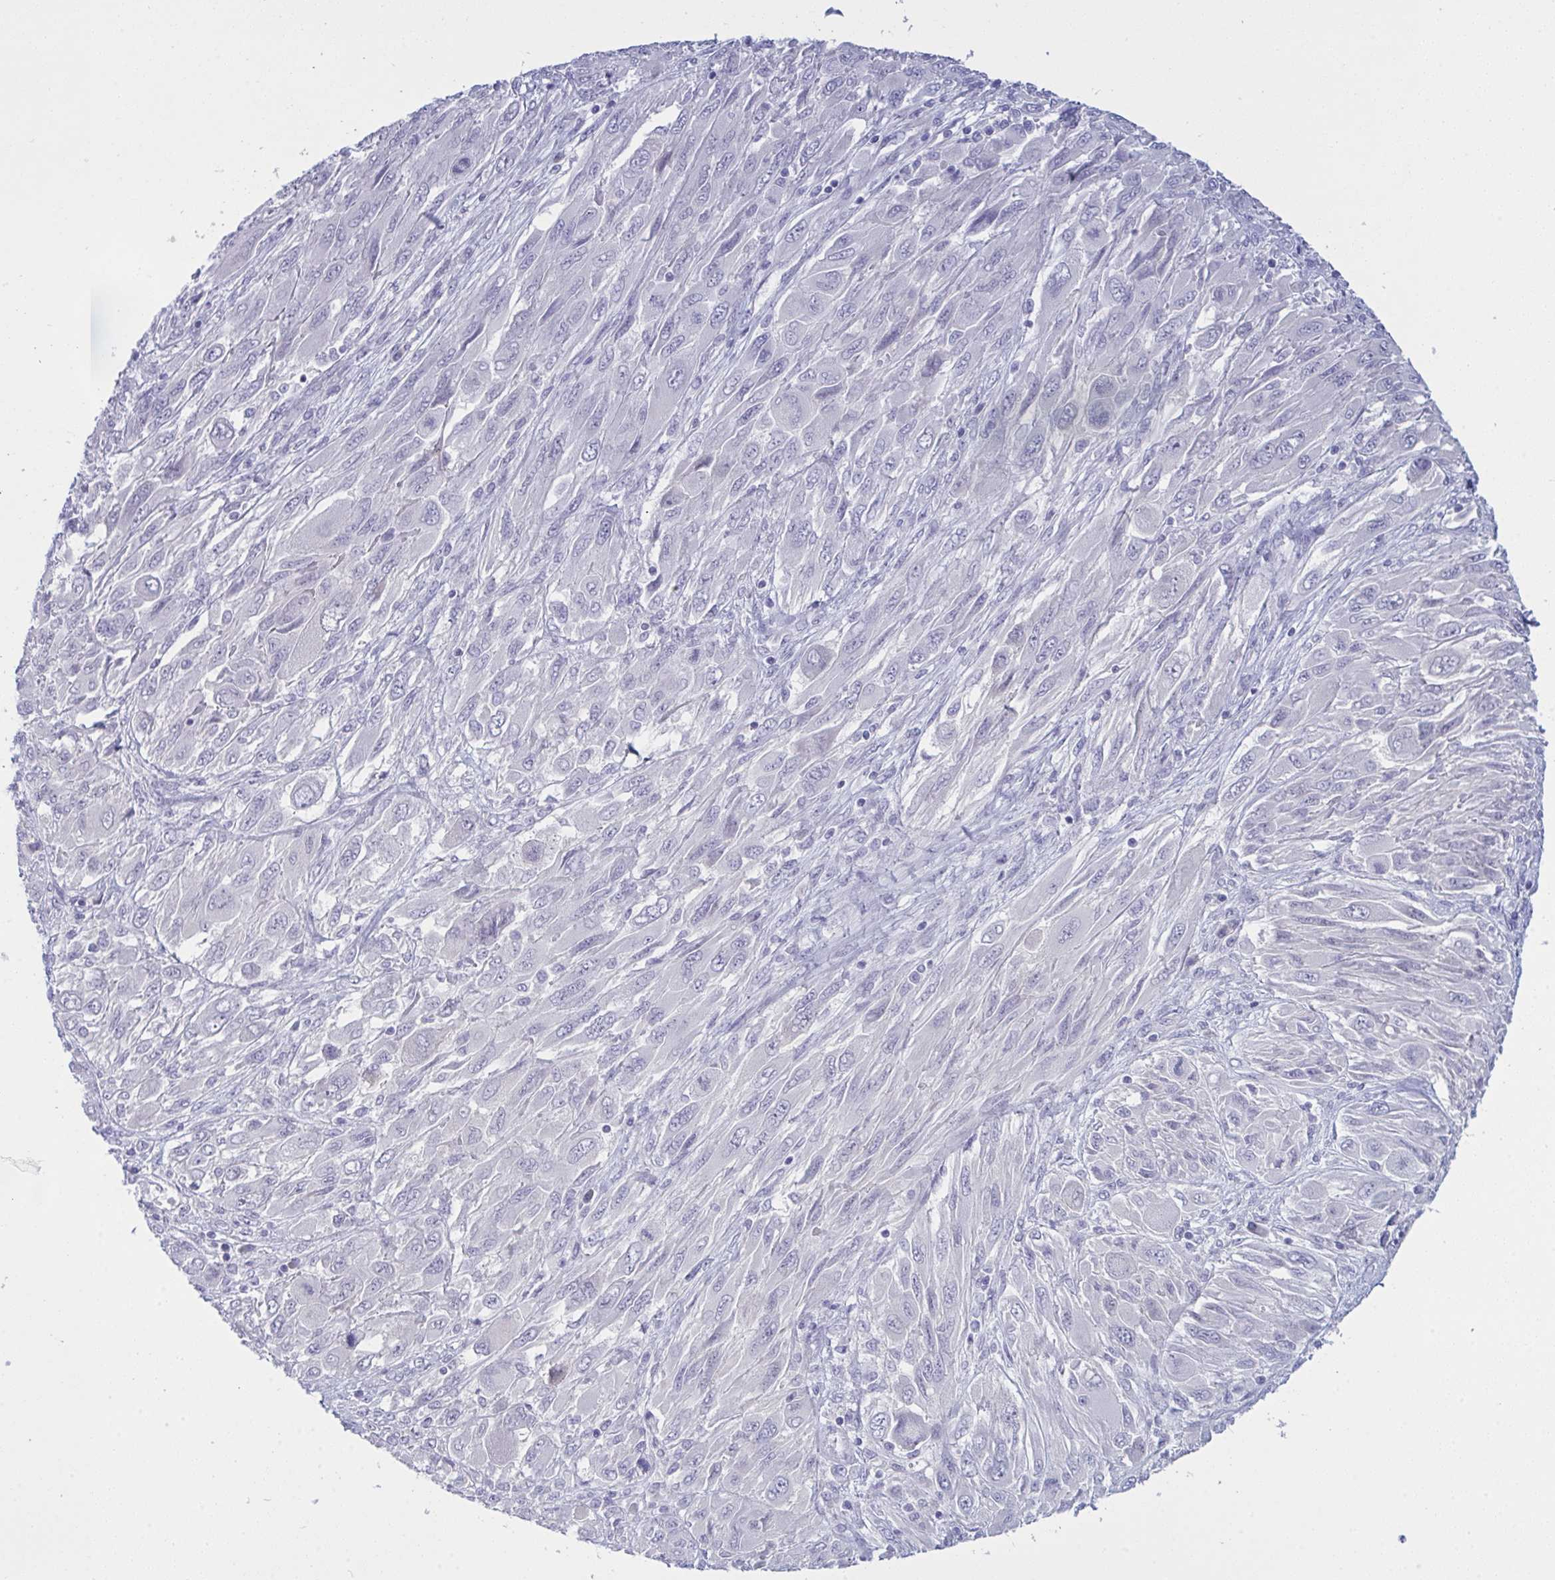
{"staining": {"intensity": "negative", "quantity": "none", "location": "none"}, "tissue": "melanoma", "cell_type": "Tumor cells", "image_type": "cancer", "snomed": [{"axis": "morphology", "description": "Malignant melanoma, NOS"}, {"axis": "topography", "description": "Skin"}], "caption": "An image of human malignant melanoma is negative for staining in tumor cells.", "gene": "TENT5D", "patient": {"sex": "female", "age": 91}}